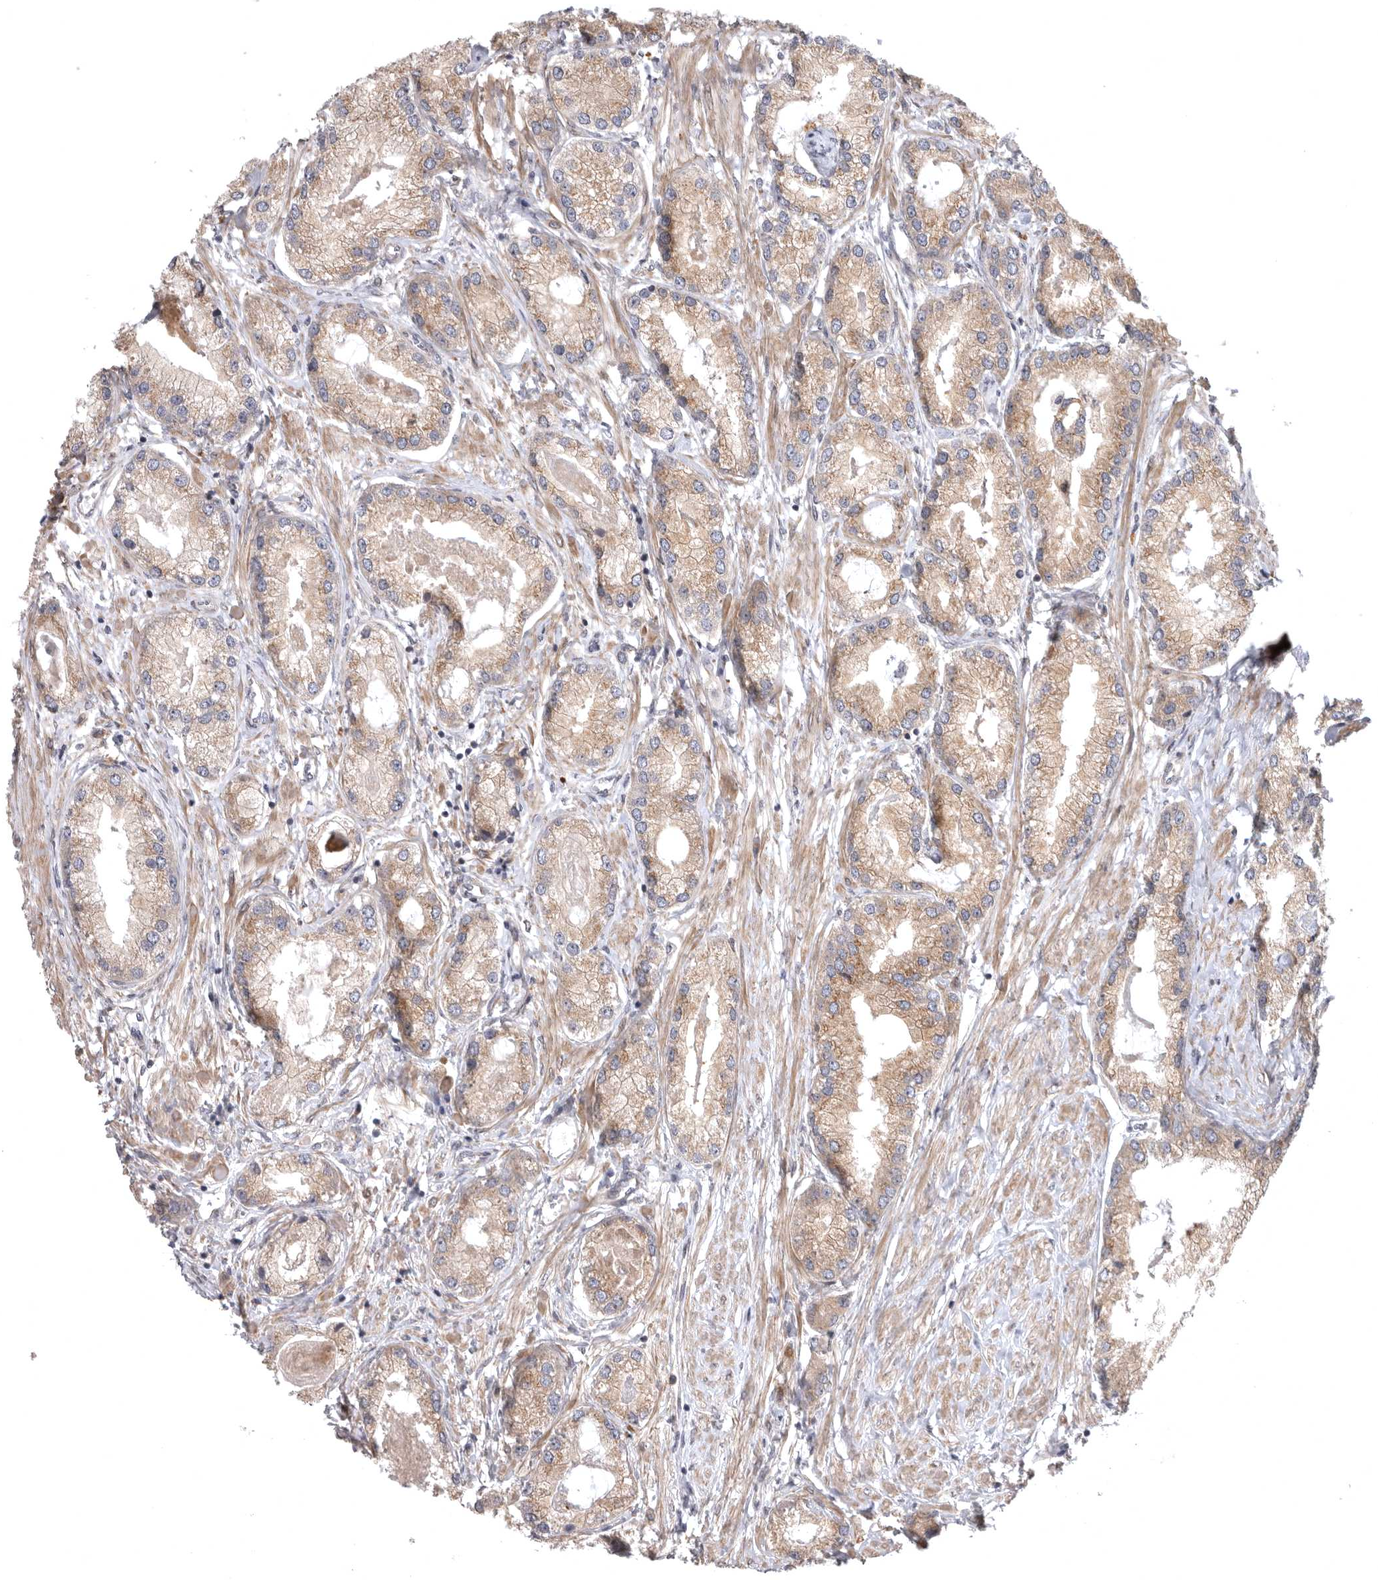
{"staining": {"intensity": "weak", "quantity": ">75%", "location": "cytoplasmic/membranous"}, "tissue": "prostate cancer", "cell_type": "Tumor cells", "image_type": "cancer", "snomed": [{"axis": "morphology", "description": "Adenocarcinoma, Low grade"}, {"axis": "topography", "description": "Prostate"}], "caption": "Weak cytoplasmic/membranous expression for a protein is seen in approximately >75% of tumor cells of prostate cancer (adenocarcinoma (low-grade)) using IHC.", "gene": "CUEDC1", "patient": {"sex": "male", "age": 62}}